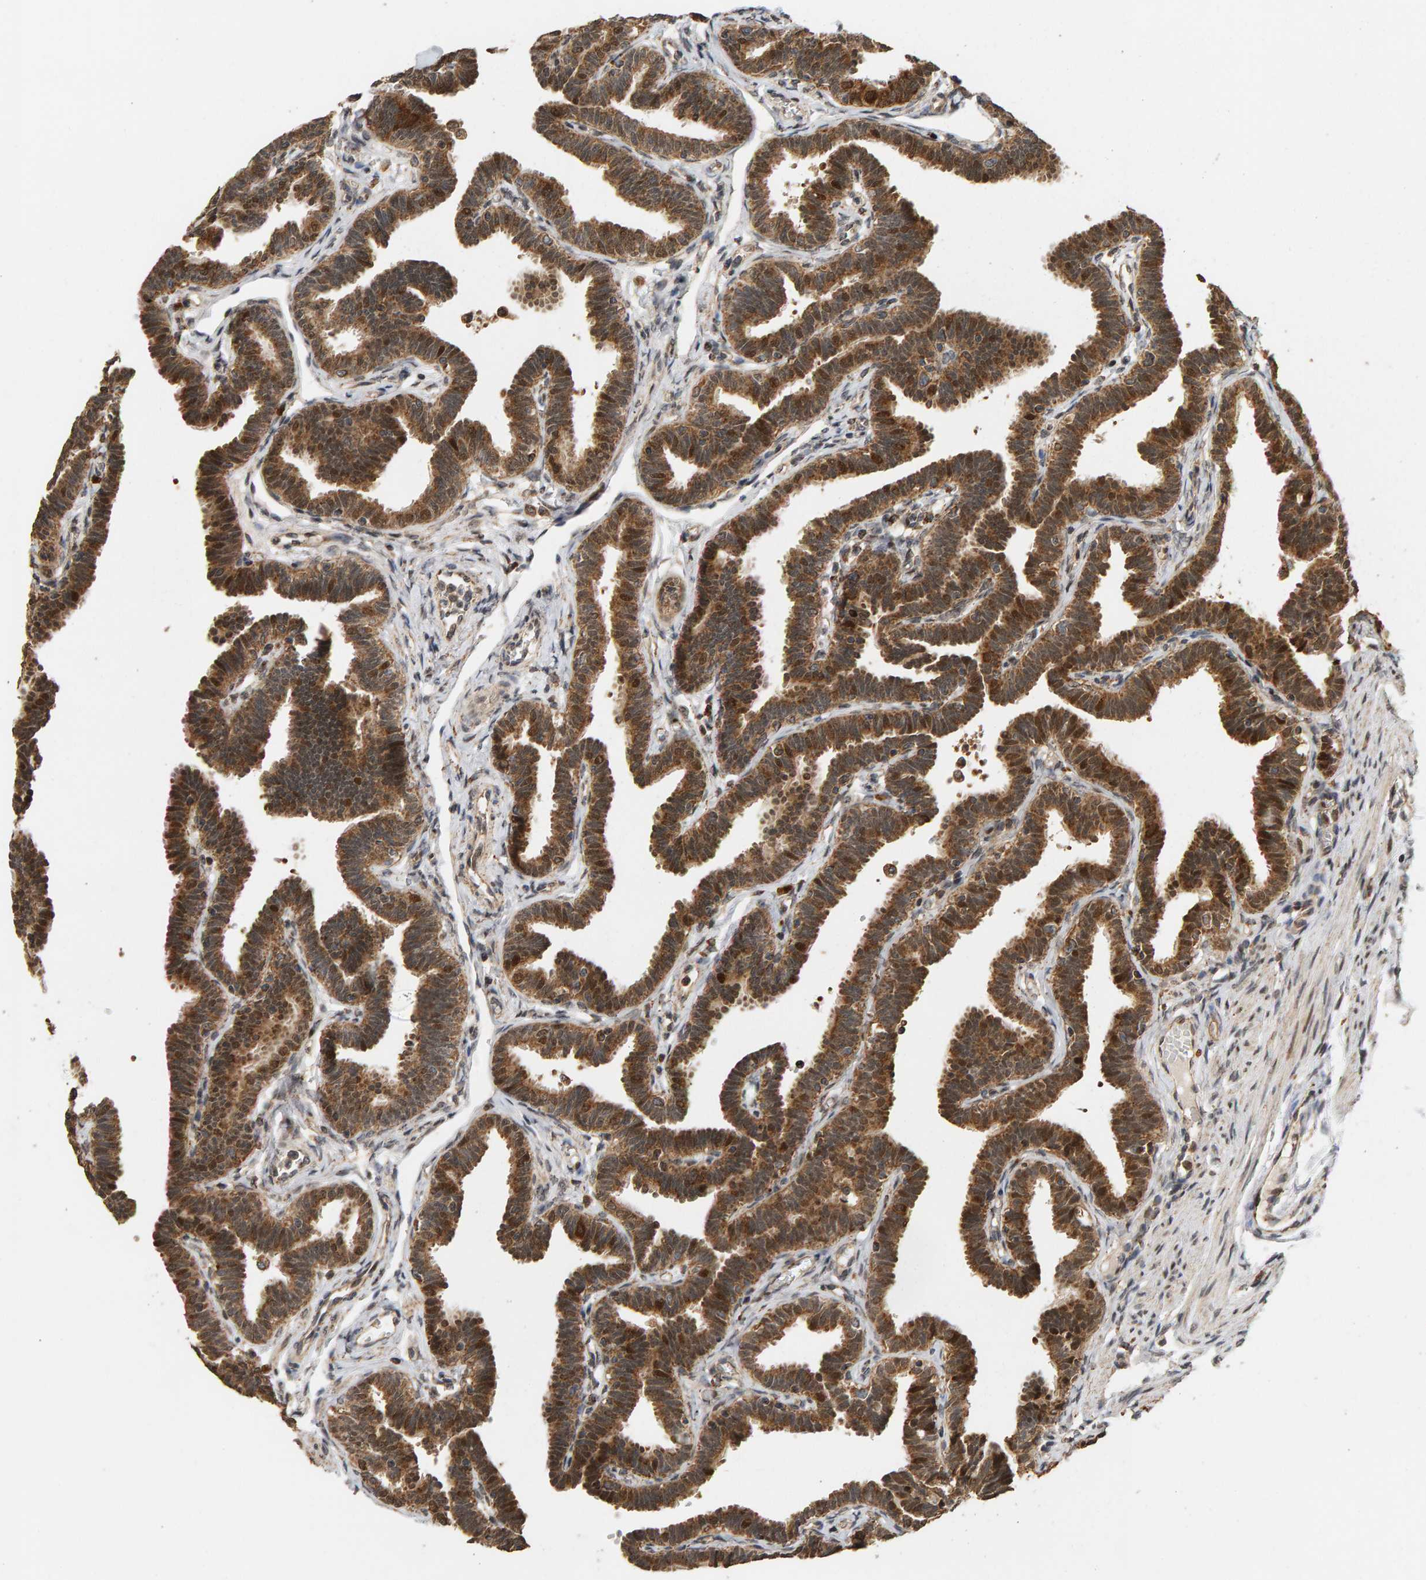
{"staining": {"intensity": "moderate", "quantity": ">75%", "location": "cytoplasmic/membranous,nuclear"}, "tissue": "fallopian tube", "cell_type": "Glandular cells", "image_type": "normal", "snomed": [{"axis": "morphology", "description": "Normal tissue, NOS"}, {"axis": "topography", "description": "Fallopian tube"}, {"axis": "topography", "description": "Ovary"}], "caption": "Fallopian tube stained with DAB immunohistochemistry (IHC) displays medium levels of moderate cytoplasmic/membranous,nuclear staining in about >75% of glandular cells. The protein of interest is stained brown, and the nuclei are stained in blue (DAB (3,3'-diaminobenzidine) IHC with brightfield microscopy, high magnification).", "gene": "GSTK1", "patient": {"sex": "female", "age": 23}}